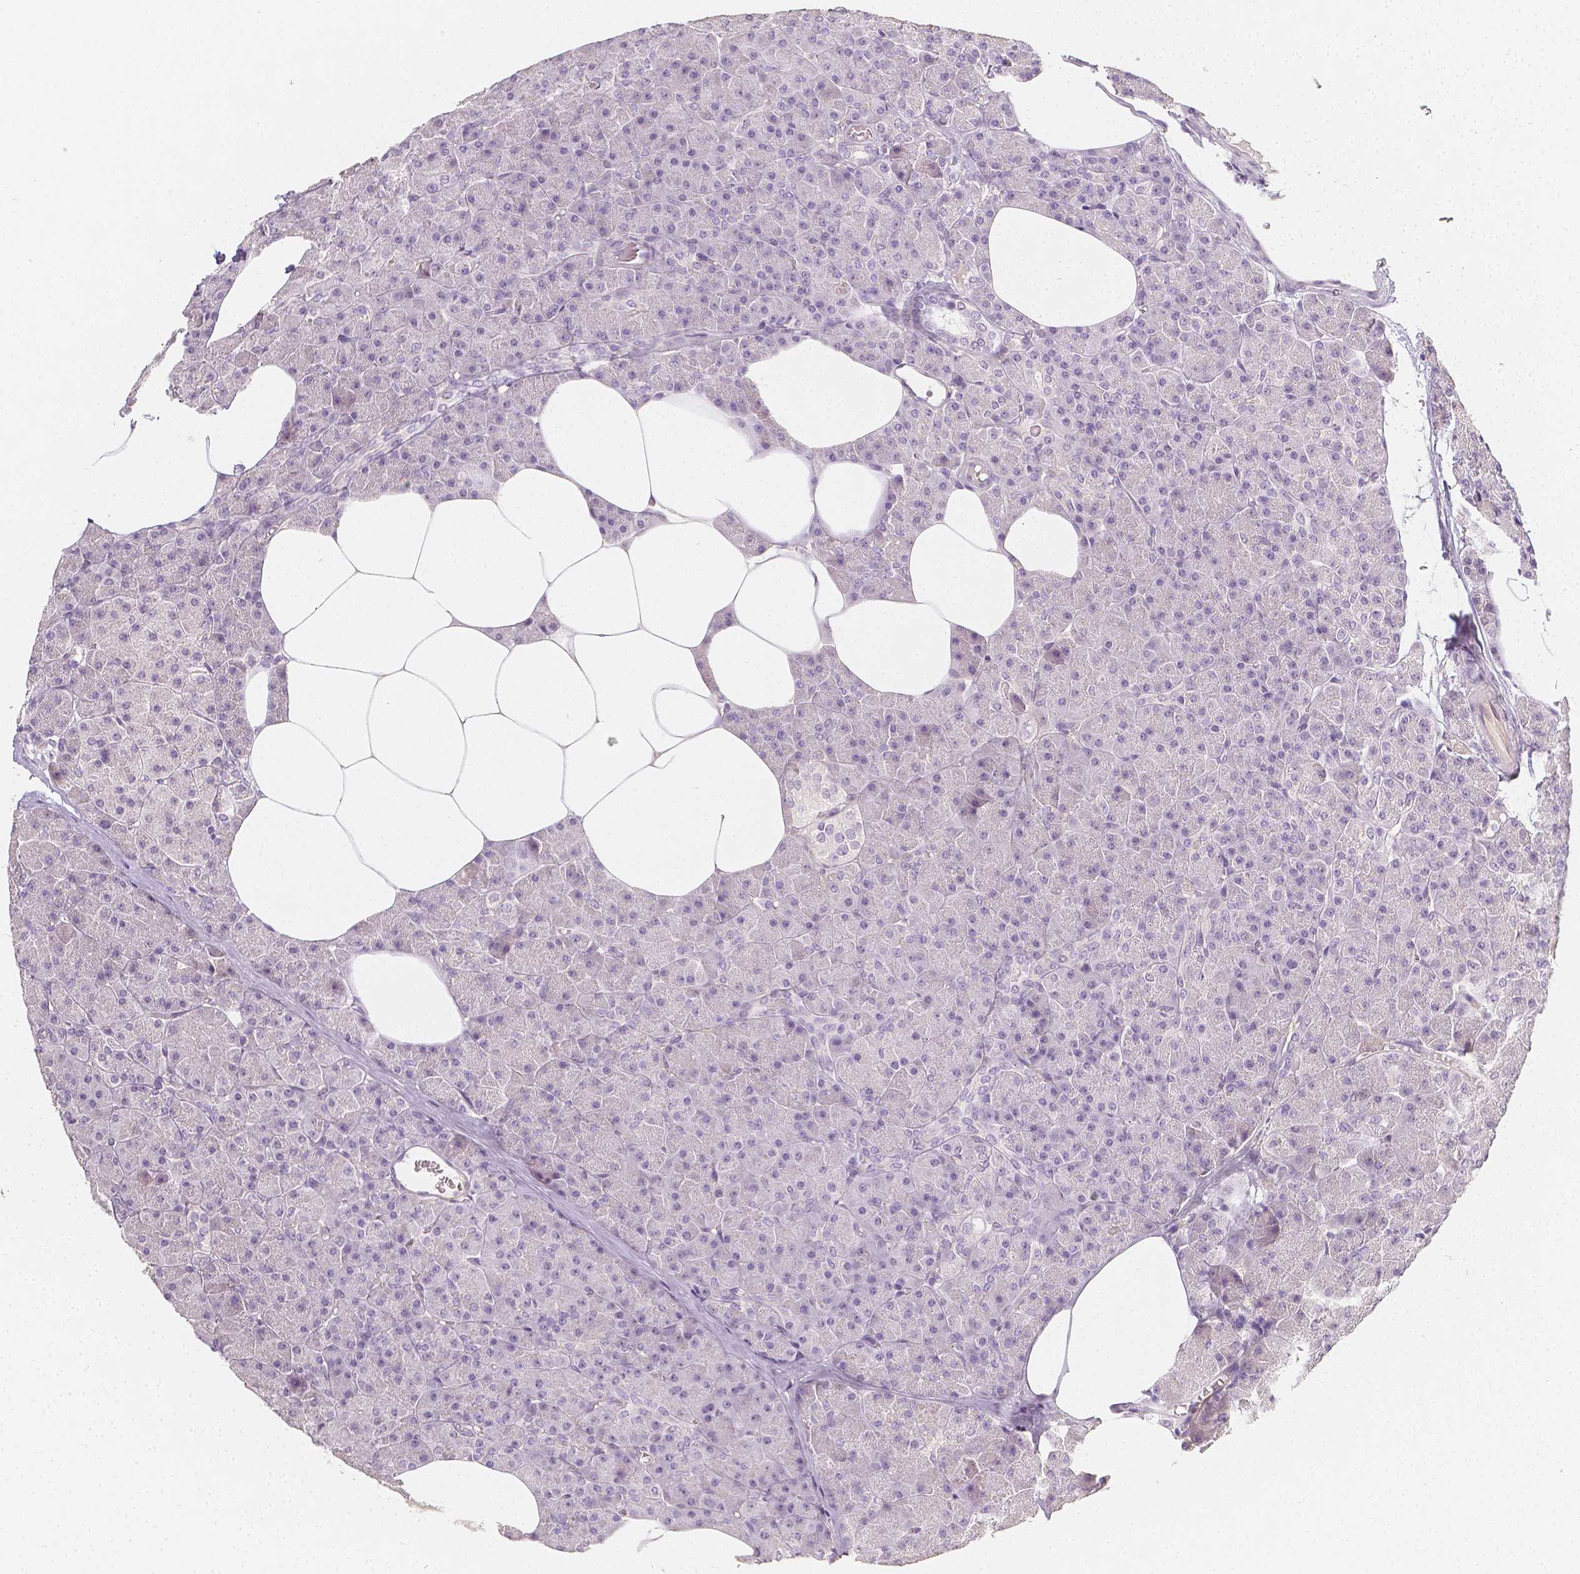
{"staining": {"intensity": "negative", "quantity": "none", "location": "none"}, "tissue": "pancreas", "cell_type": "Exocrine glandular cells", "image_type": "normal", "snomed": [{"axis": "morphology", "description": "Normal tissue, NOS"}, {"axis": "topography", "description": "Pancreas"}], "caption": "A high-resolution histopathology image shows IHC staining of normal pancreas, which exhibits no significant expression in exocrine glandular cells. The staining is performed using DAB brown chromogen with nuclei counter-stained in using hematoxylin.", "gene": "THY1", "patient": {"sex": "female", "age": 45}}